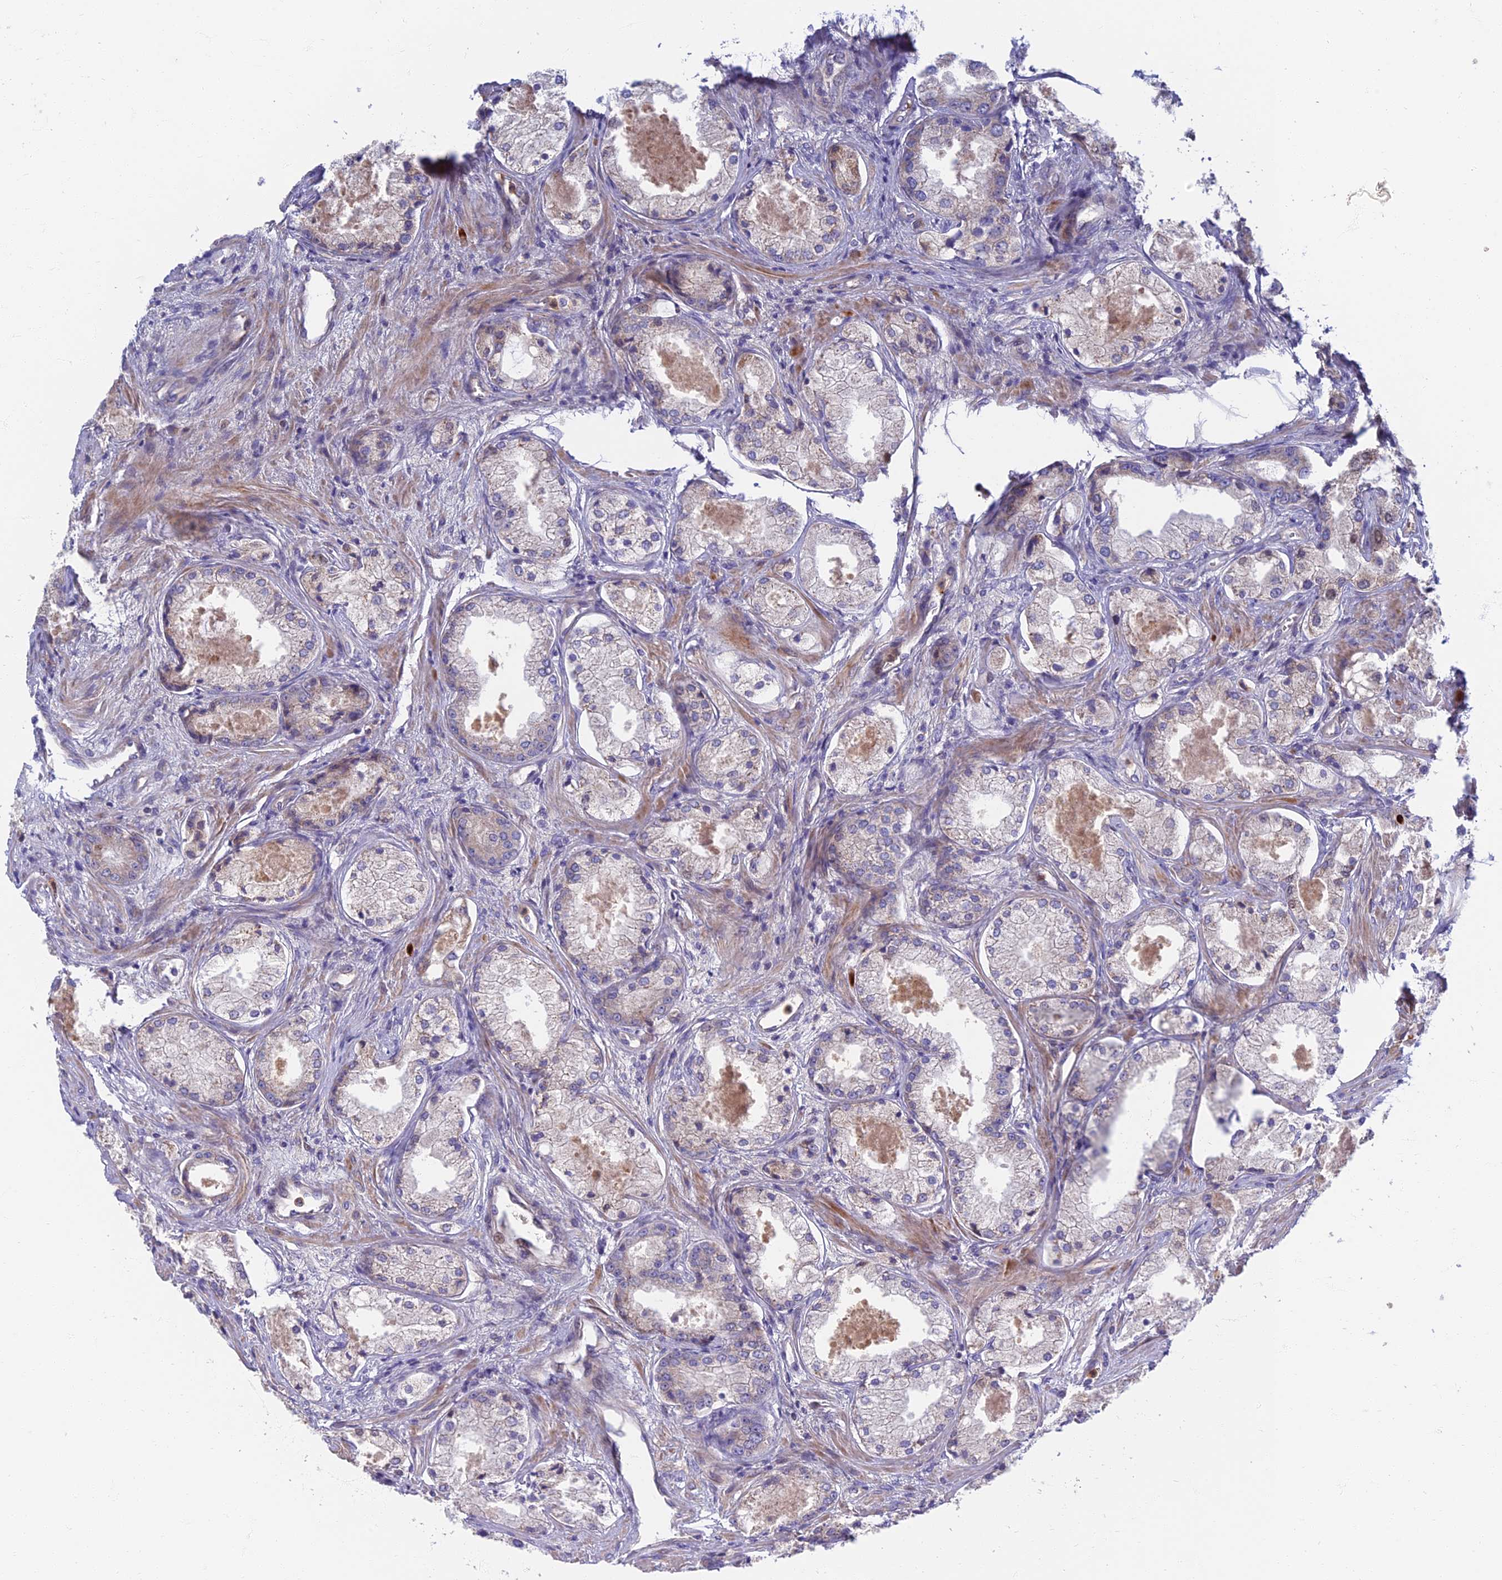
{"staining": {"intensity": "negative", "quantity": "none", "location": "none"}, "tissue": "prostate cancer", "cell_type": "Tumor cells", "image_type": "cancer", "snomed": [{"axis": "morphology", "description": "Adenocarcinoma, Low grade"}, {"axis": "topography", "description": "Prostate"}], "caption": "Tumor cells are negative for brown protein staining in prostate cancer (low-grade adenocarcinoma). (DAB immunohistochemistry (IHC), high magnification).", "gene": "SOGA1", "patient": {"sex": "male", "age": 68}}